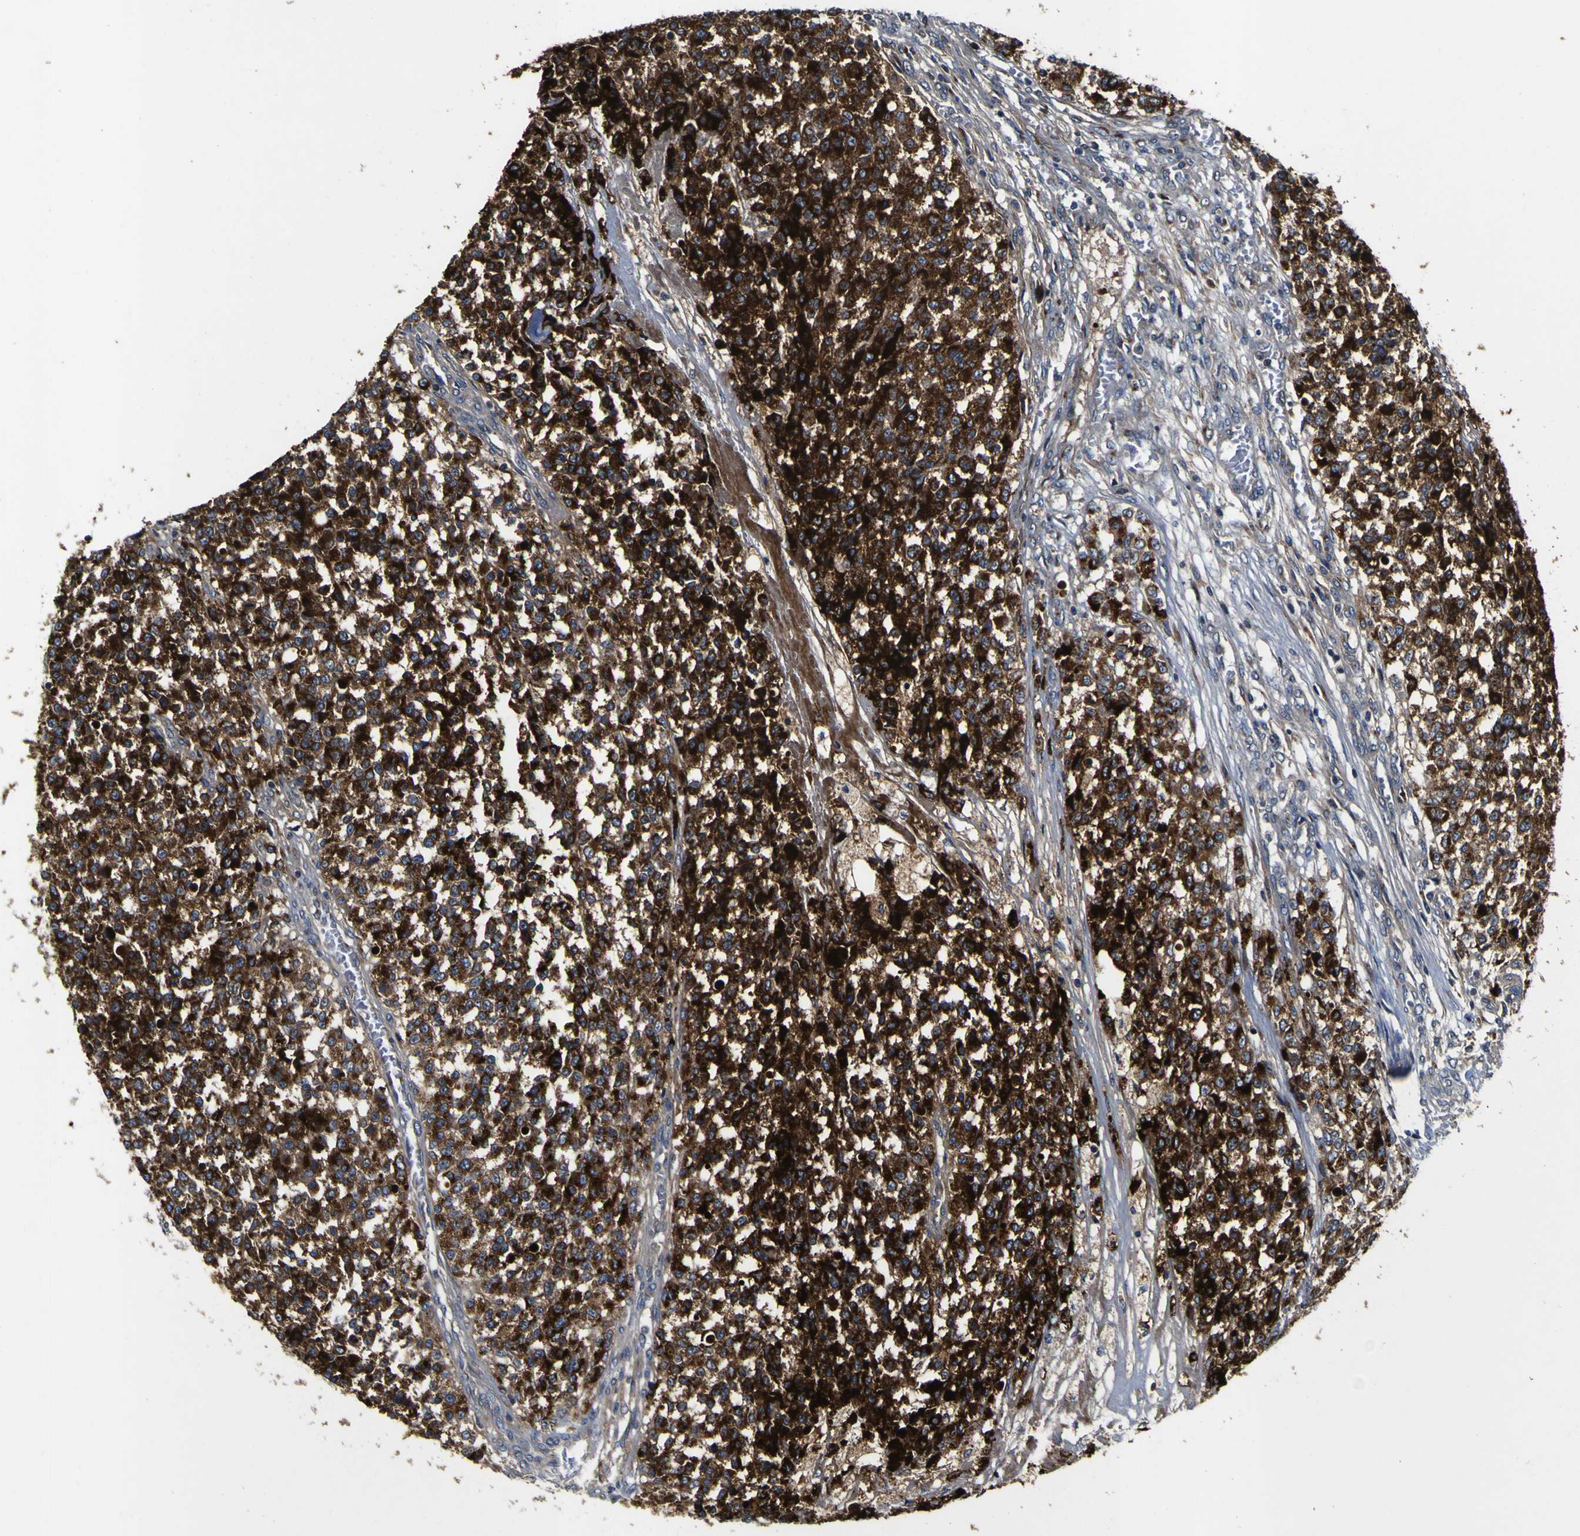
{"staining": {"intensity": "strong", "quantity": ">75%", "location": "cytoplasmic/membranous"}, "tissue": "testis cancer", "cell_type": "Tumor cells", "image_type": "cancer", "snomed": [{"axis": "morphology", "description": "Seminoma, NOS"}, {"axis": "topography", "description": "Testis"}], "caption": "A brown stain shows strong cytoplasmic/membranous expression of a protein in human seminoma (testis) tumor cells.", "gene": "COA1", "patient": {"sex": "male", "age": 59}}